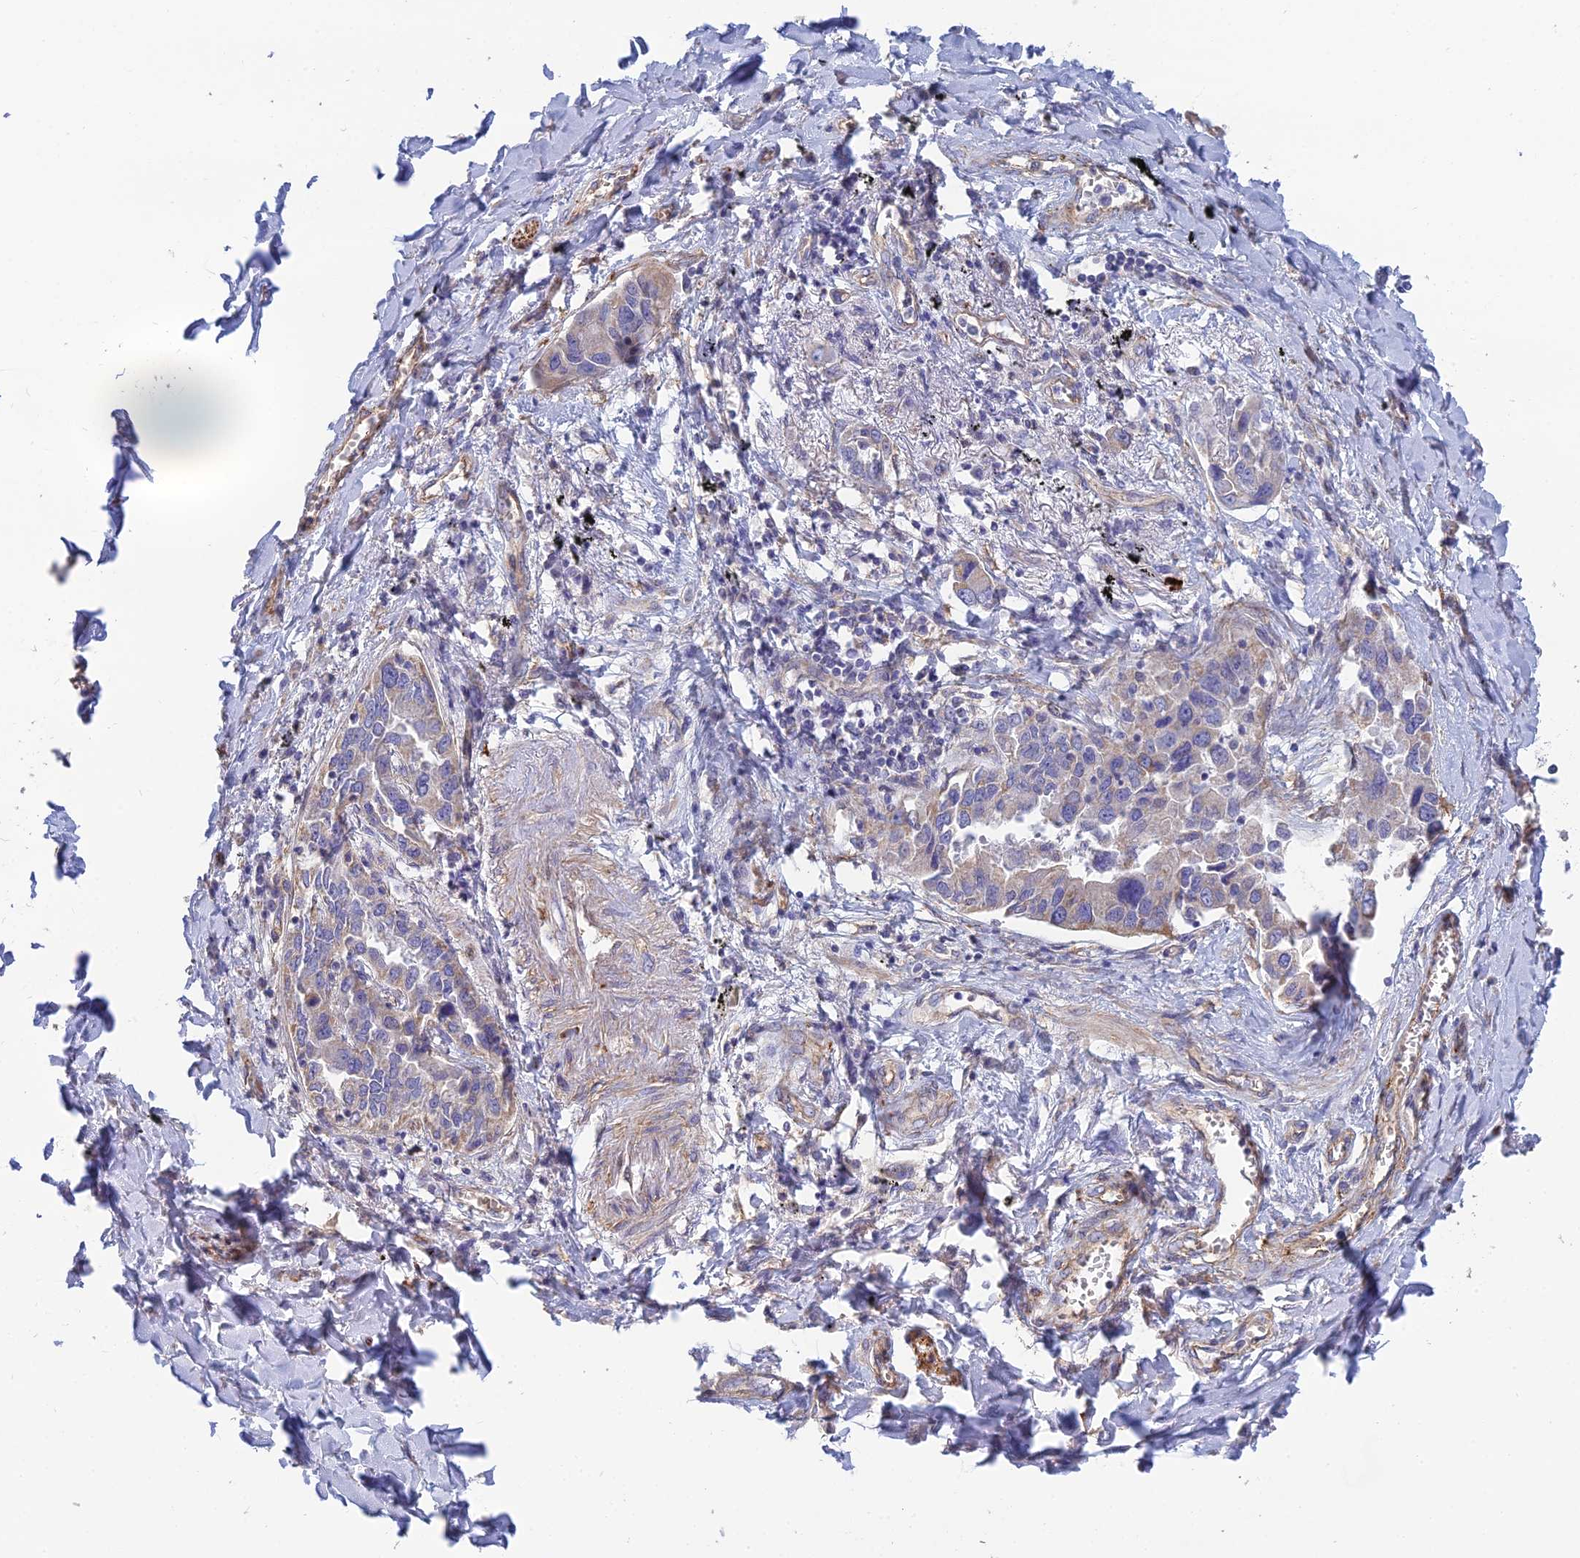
{"staining": {"intensity": "weak", "quantity": "<25%", "location": "cytoplasmic/membranous"}, "tissue": "lung cancer", "cell_type": "Tumor cells", "image_type": "cancer", "snomed": [{"axis": "morphology", "description": "Adenocarcinoma, NOS"}, {"axis": "topography", "description": "Lung"}], "caption": "DAB immunohistochemical staining of human lung adenocarcinoma demonstrates no significant staining in tumor cells.", "gene": "PCDHA5", "patient": {"sex": "male", "age": 67}}